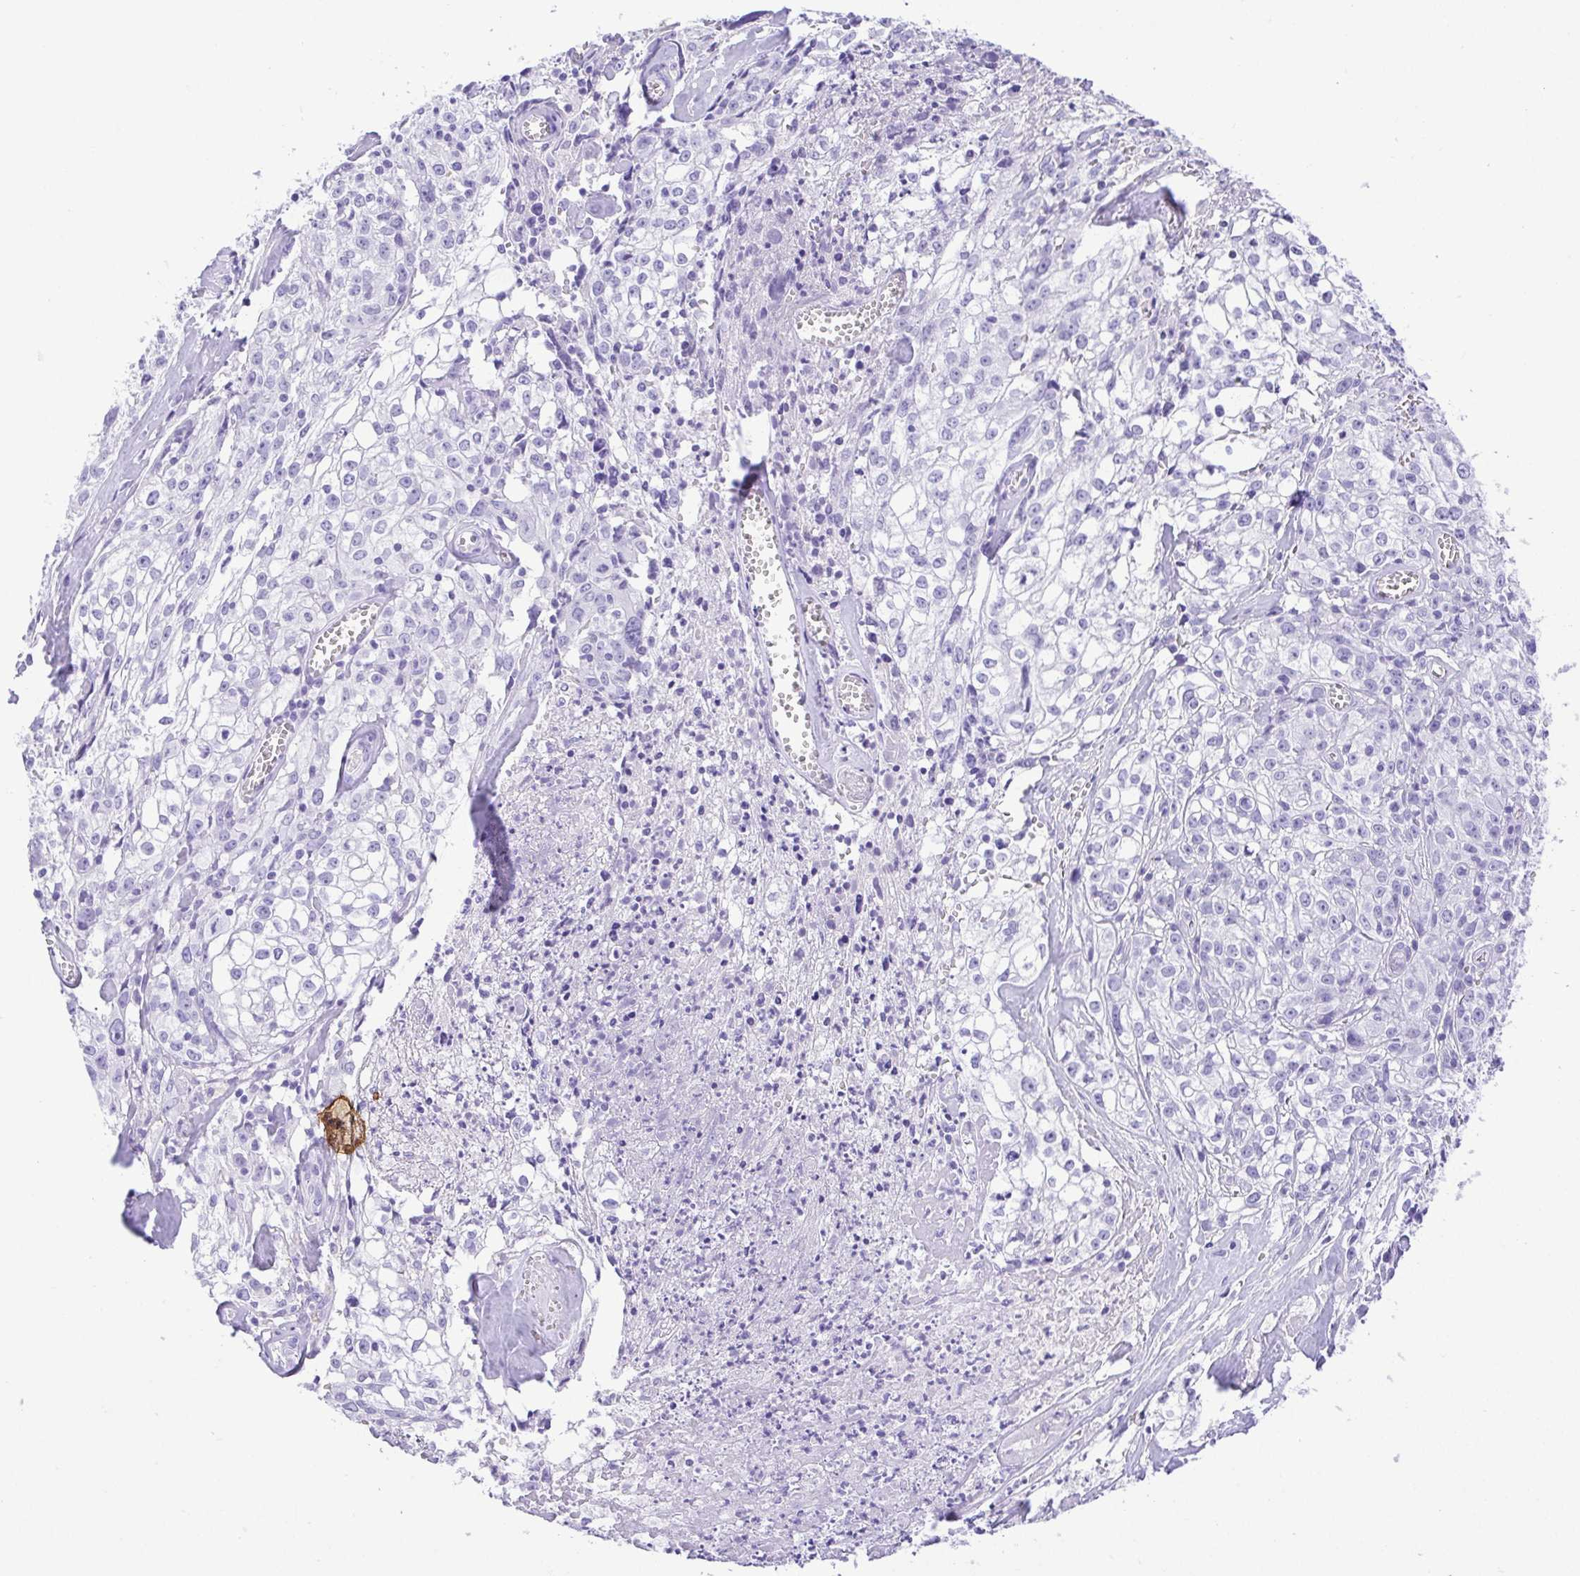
{"staining": {"intensity": "negative", "quantity": "none", "location": "none"}, "tissue": "cervical cancer", "cell_type": "Tumor cells", "image_type": "cancer", "snomed": [{"axis": "morphology", "description": "Squamous cell carcinoma, NOS"}, {"axis": "topography", "description": "Cervix"}], "caption": "Cervical cancer (squamous cell carcinoma) was stained to show a protein in brown. There is no significant positivity in tumor cells.", "gene": "CDSN", "patient": {"sex": "female", "age": 85}}